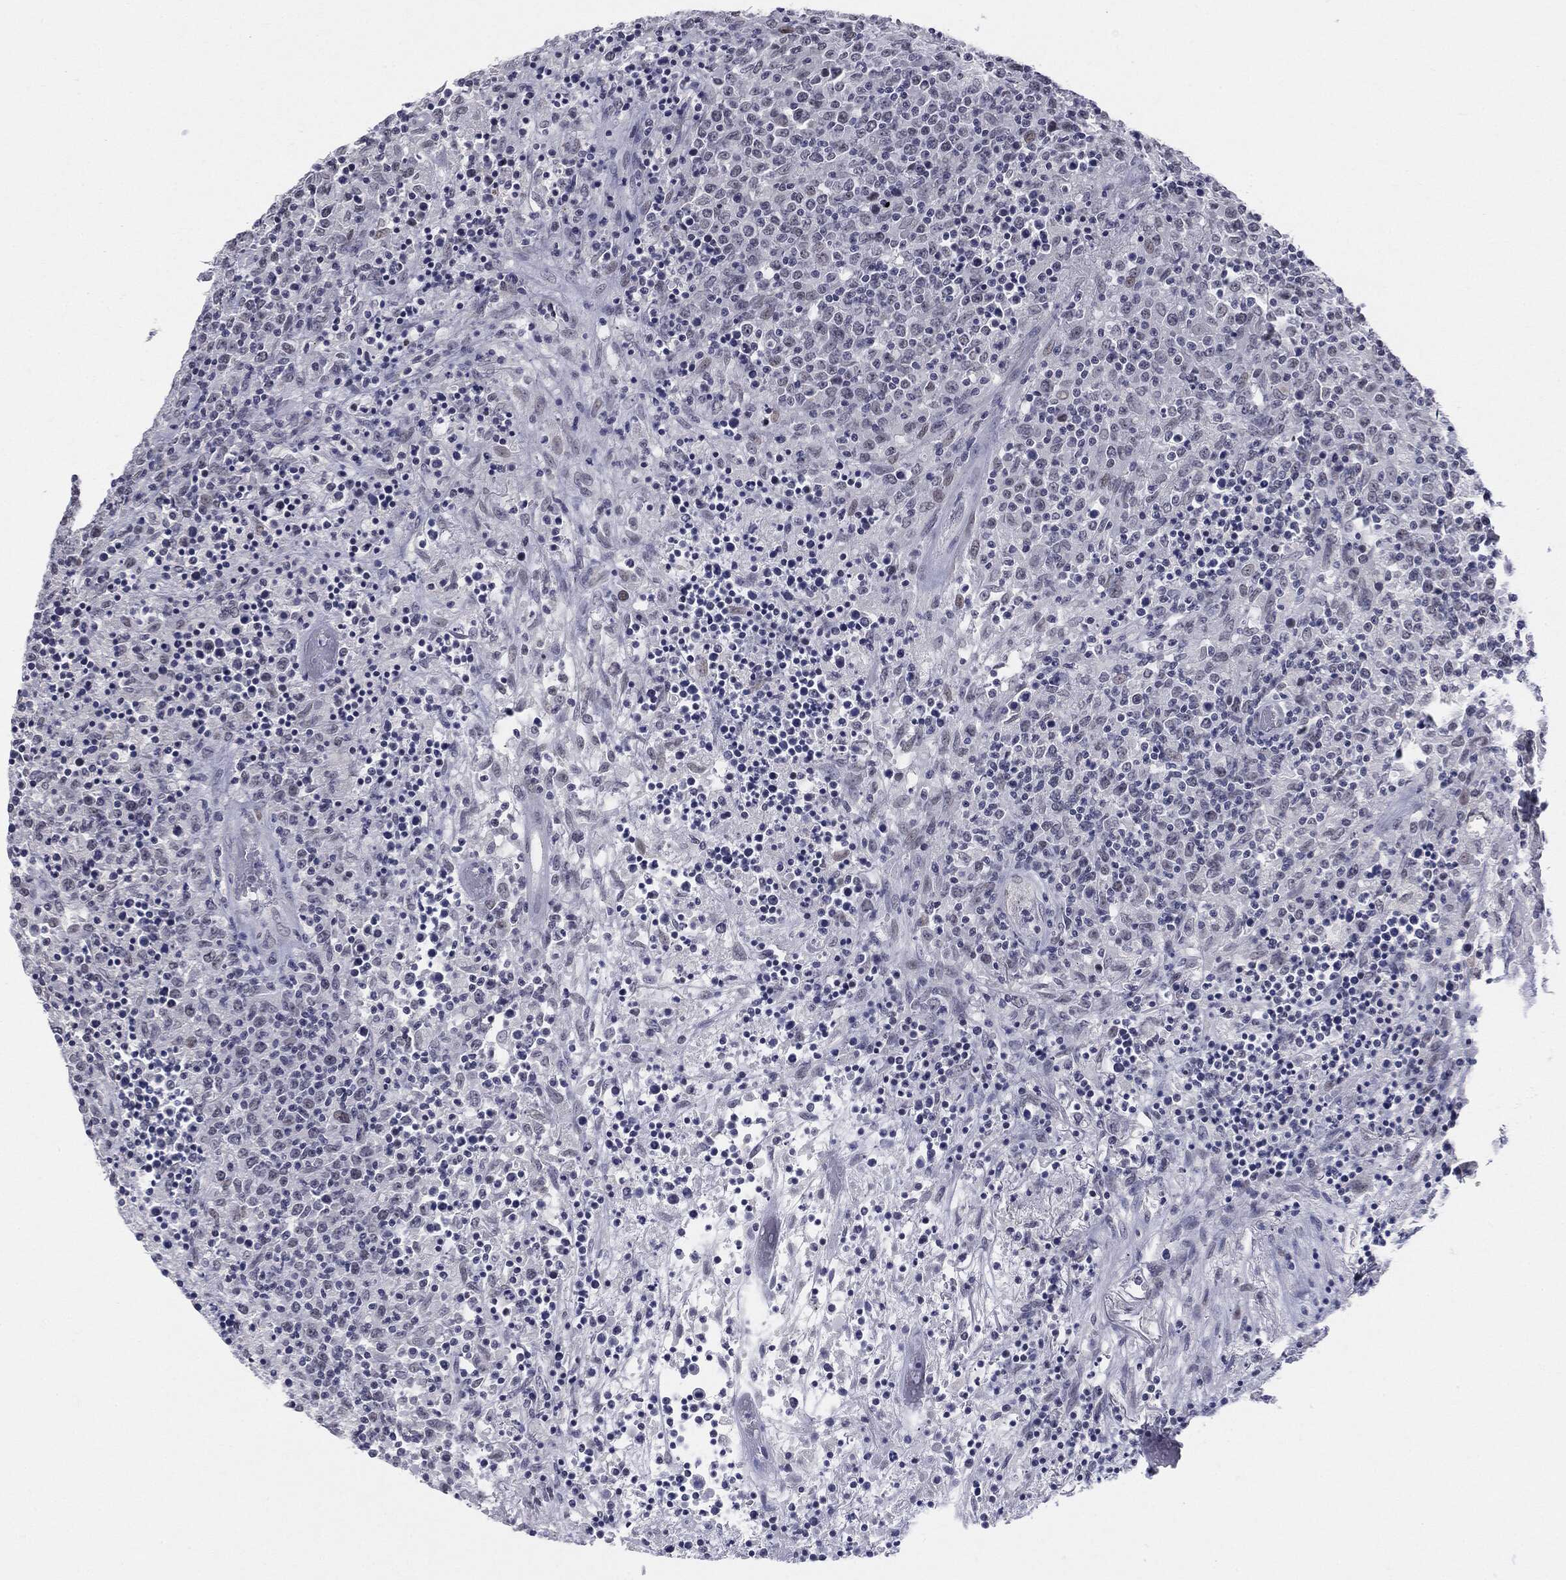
{"staining": {"intensity": "negative", "quantity": "none", "location": "none"}, "tissue": "lymphoma", "cell_type": "Tumor cells", "image_type": "cancer", "snomed": [{"axis": "morphology", "description": "Malignant lymphoma, non-Hodgkin's type, High grade"}, {"axis": "topography", "description": "Lung"}], "caption": "IHC photomicrograph of neoplastic tissue: malignant lymphoma, non-Hodgkin's type (high-grade) stained with DAB exhibits no significant protein positivity in tumor cells. The staining is performed using DAB brown chromogen with nuclei counter-stained in using hematoxylin.", "gene": "SLC5A5", "patient": {"sex": "male", "age": 79}}